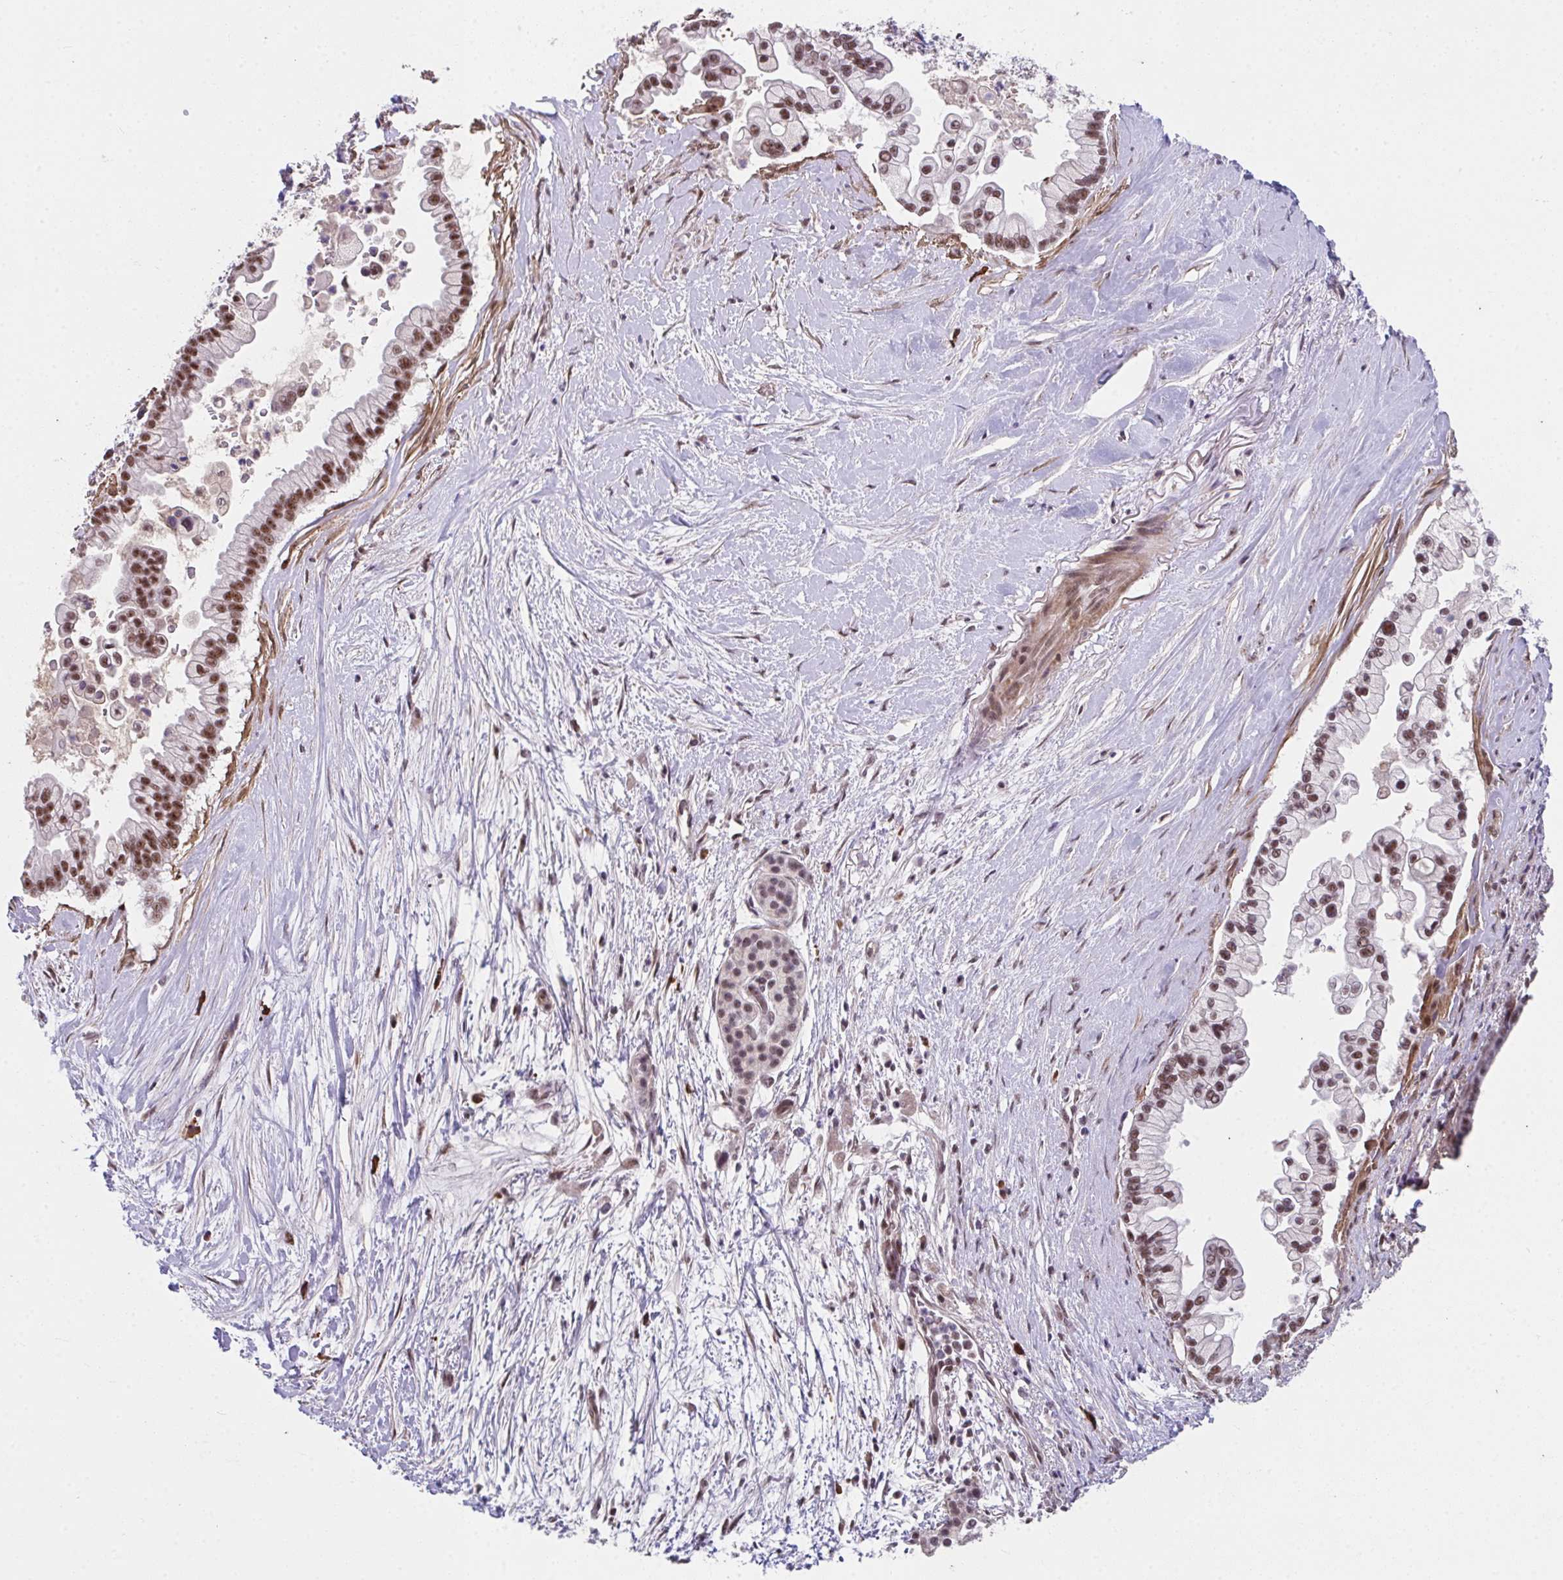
{"staining": {"intensity": "moderate", "quantity": ">75%", "location": "nuclear"}, "tissue": "pancreatic cancer", "cell_type": "Tumor cells", "image_type": "cancer", "snomed": [{"axis": "morphology", "description": "Adenocarcinoma, NOS"}, {"axis": "topography", "description": "Pancreas"}], "caption": "Human pancreatic cancer stained with a brown dye demonstrates moderate nuclear positive expression in approximately >75% of tumor cells.", "gene": "RBBP6", "patient": {"sex": "female", "age": 69}}